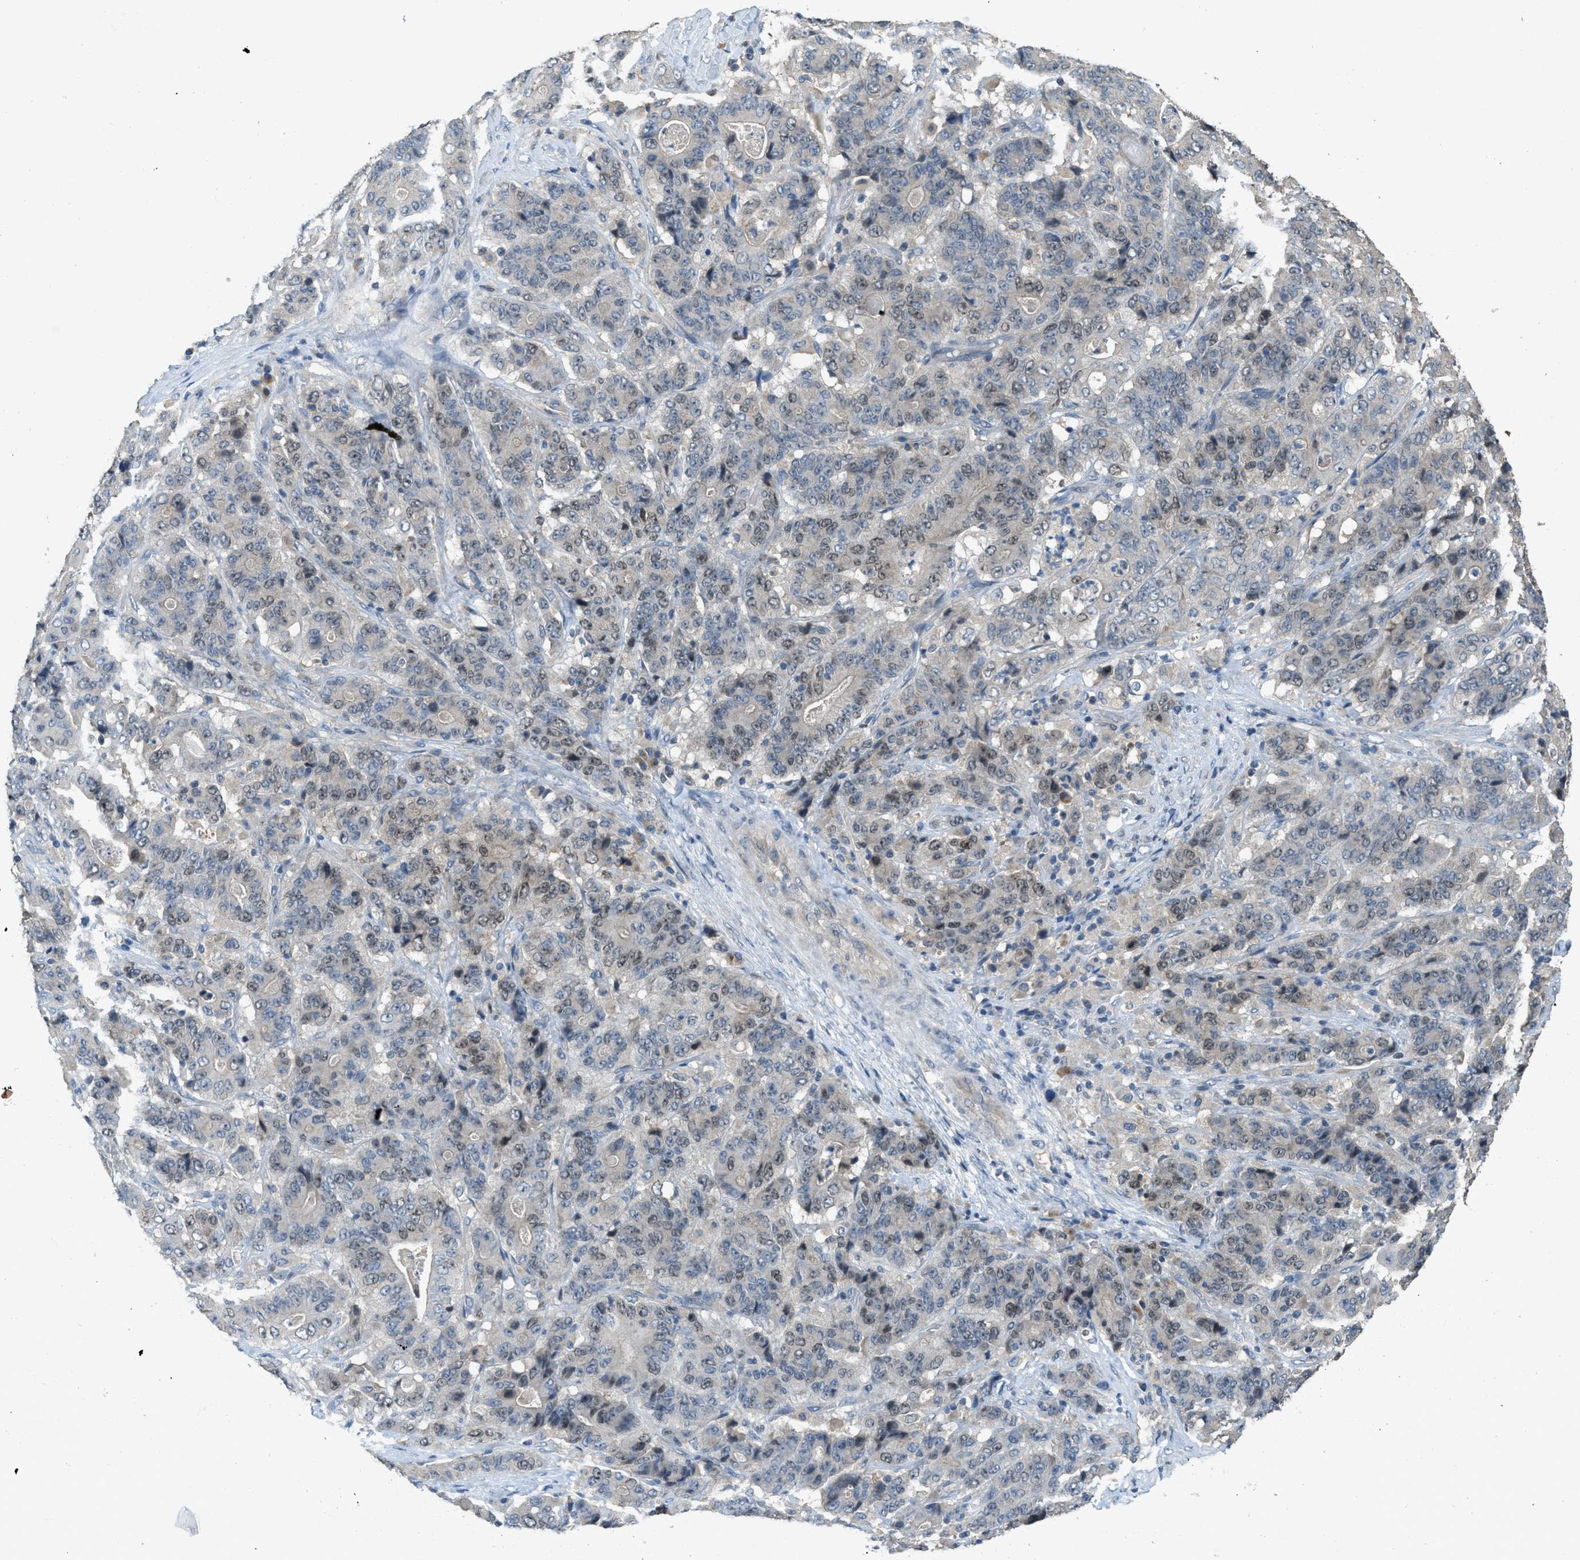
{"staining": {"intensity": "moderate", "quantity": "25%-75%", "location": "nuclear"}, "tissue": "stomach cancer", "cell_type": "Tumor cells", "image_type": "cancer", "snomed": [{"axis": "morphology", "description": "Adenocarcinoma, NOS"}, {"axis": "topography", "description": "Stomach"}], "caption": "Brown immunohistochemical staining in human stomach cancer shows moderate nuclear expression in about 25%-75% of tumor cells.", "gene": "MIS18A", "patient": {"sex": "female", "age": 73}}